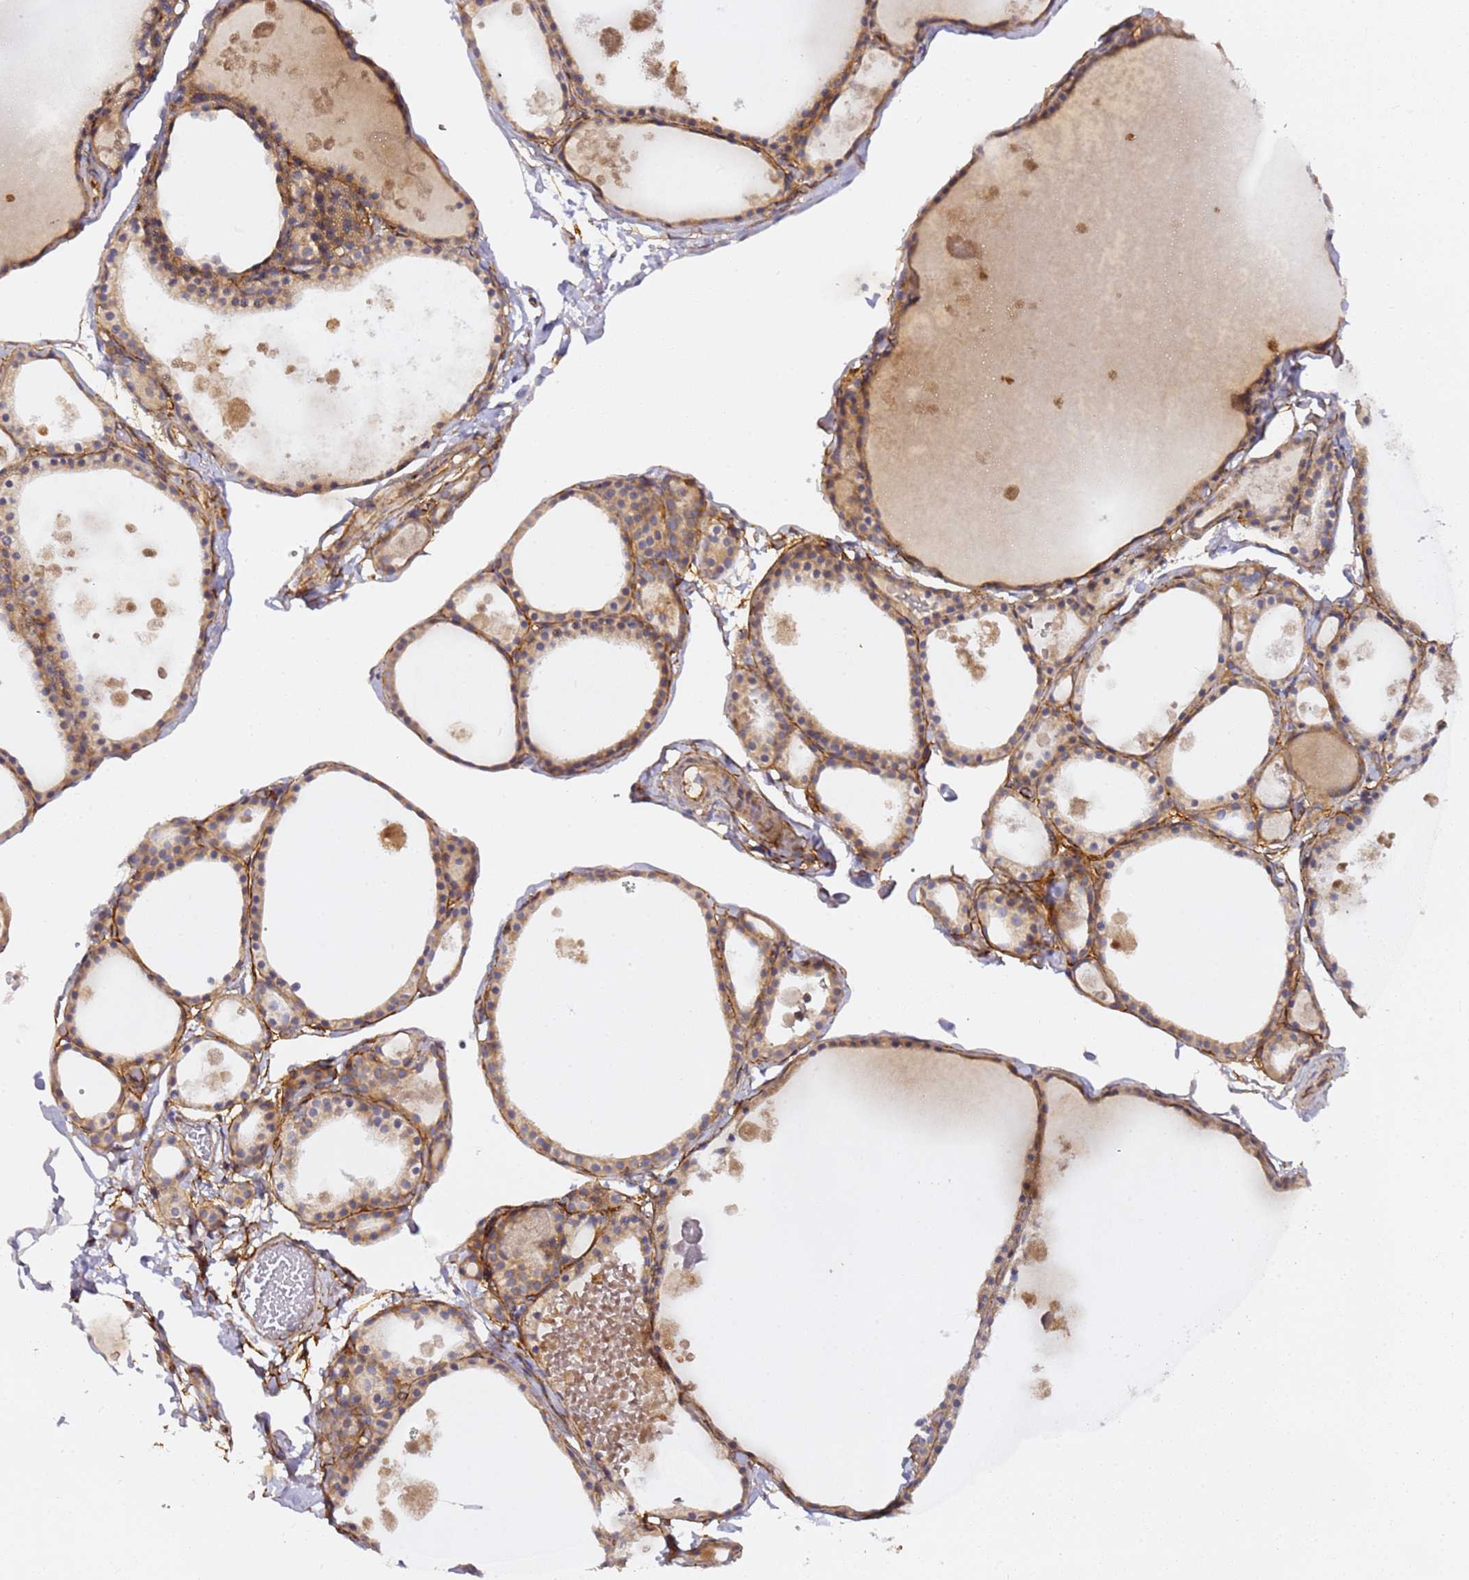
{"staining": {"intensity": "weak", "quantity": ">75%", "location": "cytoplasmic/membranous"}, "tissue": "thyroid gland", "cell_type": "Glandular cells", "image_type": "normal", "snomed": [{"axis": "morphology", "description": "Normal tissue, NOS"}, {"axis": "topography", "description": "Thyroid gland"}], "caption": "A micrograph of human thyroid gland stained for a protein displays weak cytoplasmic/membranous brown staining in glandular cells.", "gene": "KIF7", "patient": {"sex": "male", "age": 56}}